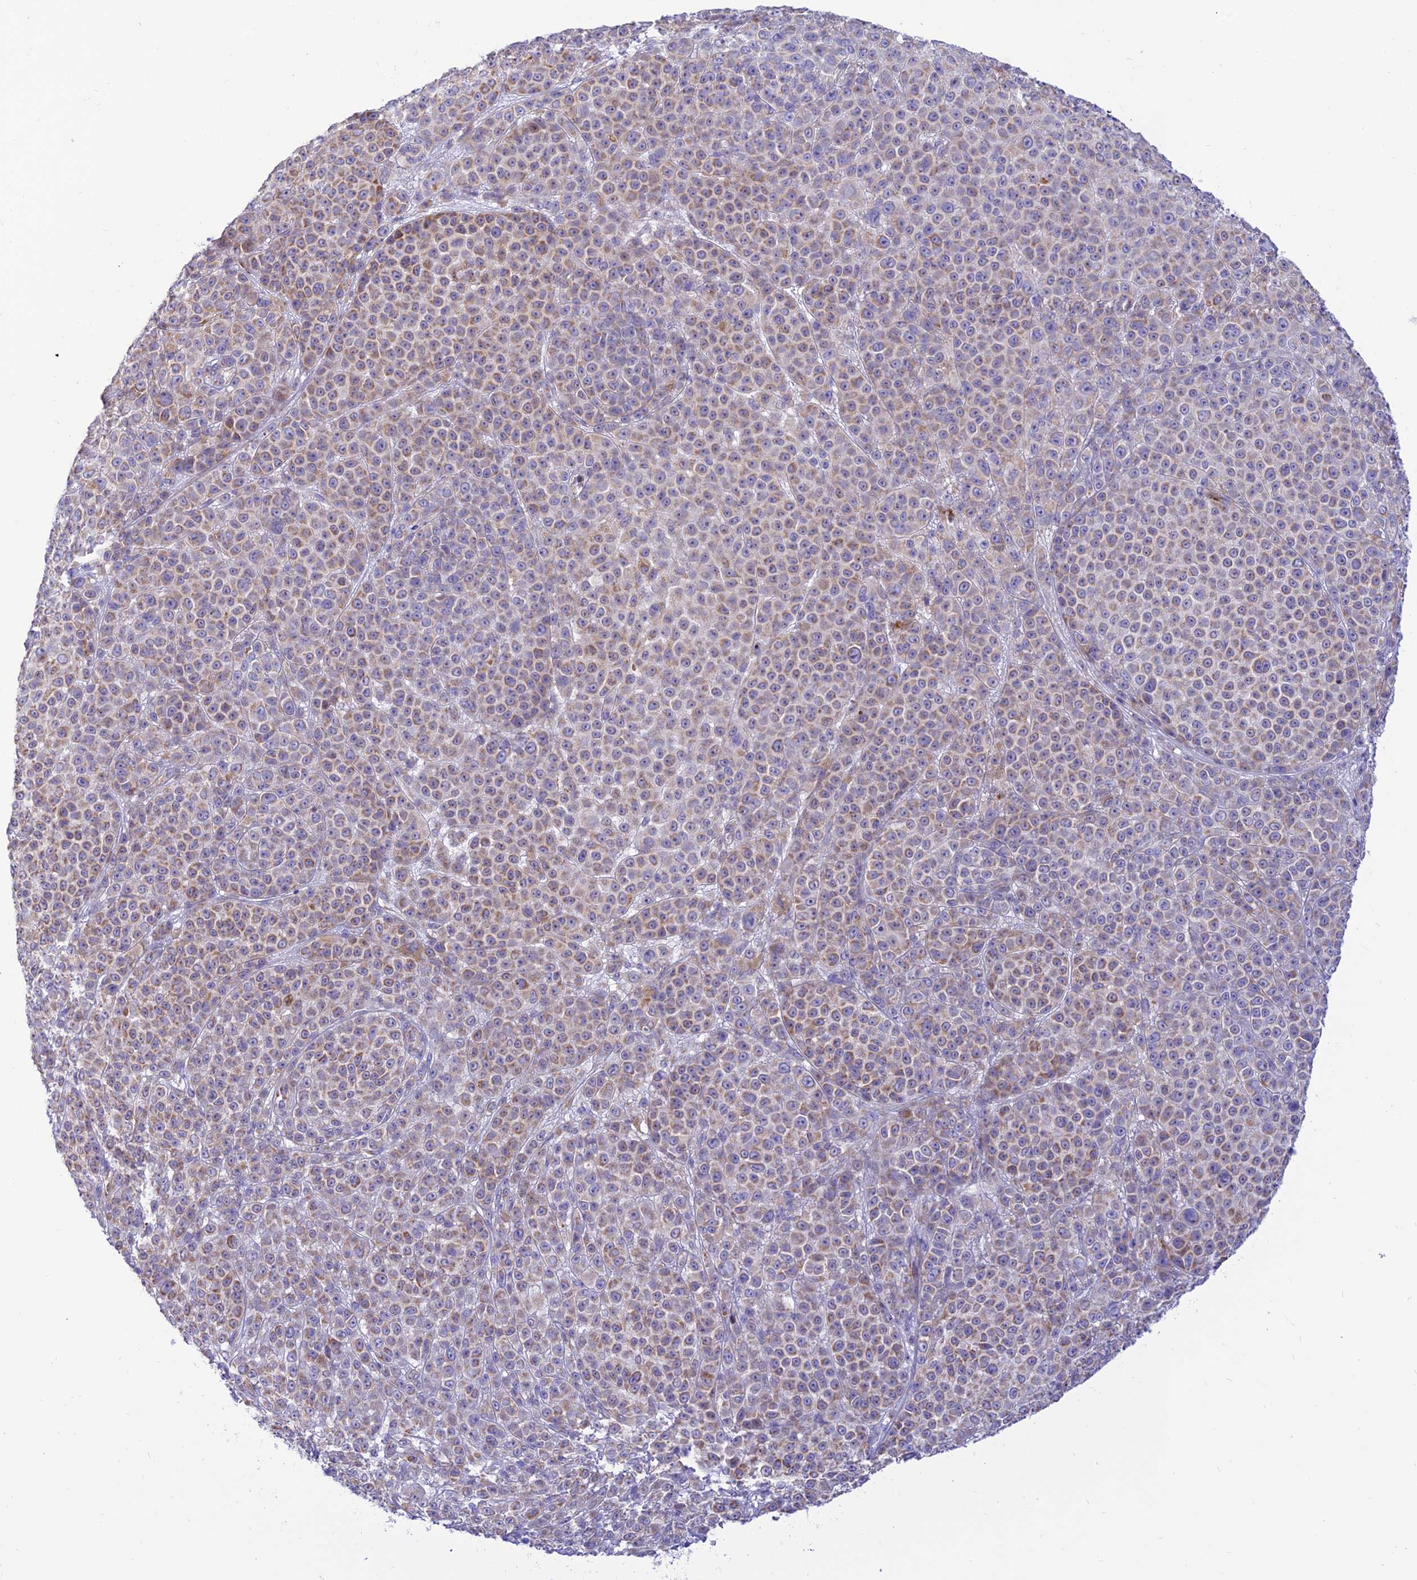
{"staining": {"intensity": "weak", "quantity": "25%-75%", "location": "cytoplasmic/membranous"}, "tissue": "melanoma", "cell_type": "Tumor cells", "image_type": "cancer", "snomed": [{"axis": "morphology", "description": "Malignant melanoma, NOS"}, {"axis": "topography", "description": "Skin"}], "caption": "Tumor cells display low levels of weak cytoplasmic/membranous positivity in approximately 25%-75% of cells in malignant melanoma.", "gene": "FAM186B", "patient": {"sex": "female", "age": 94}}